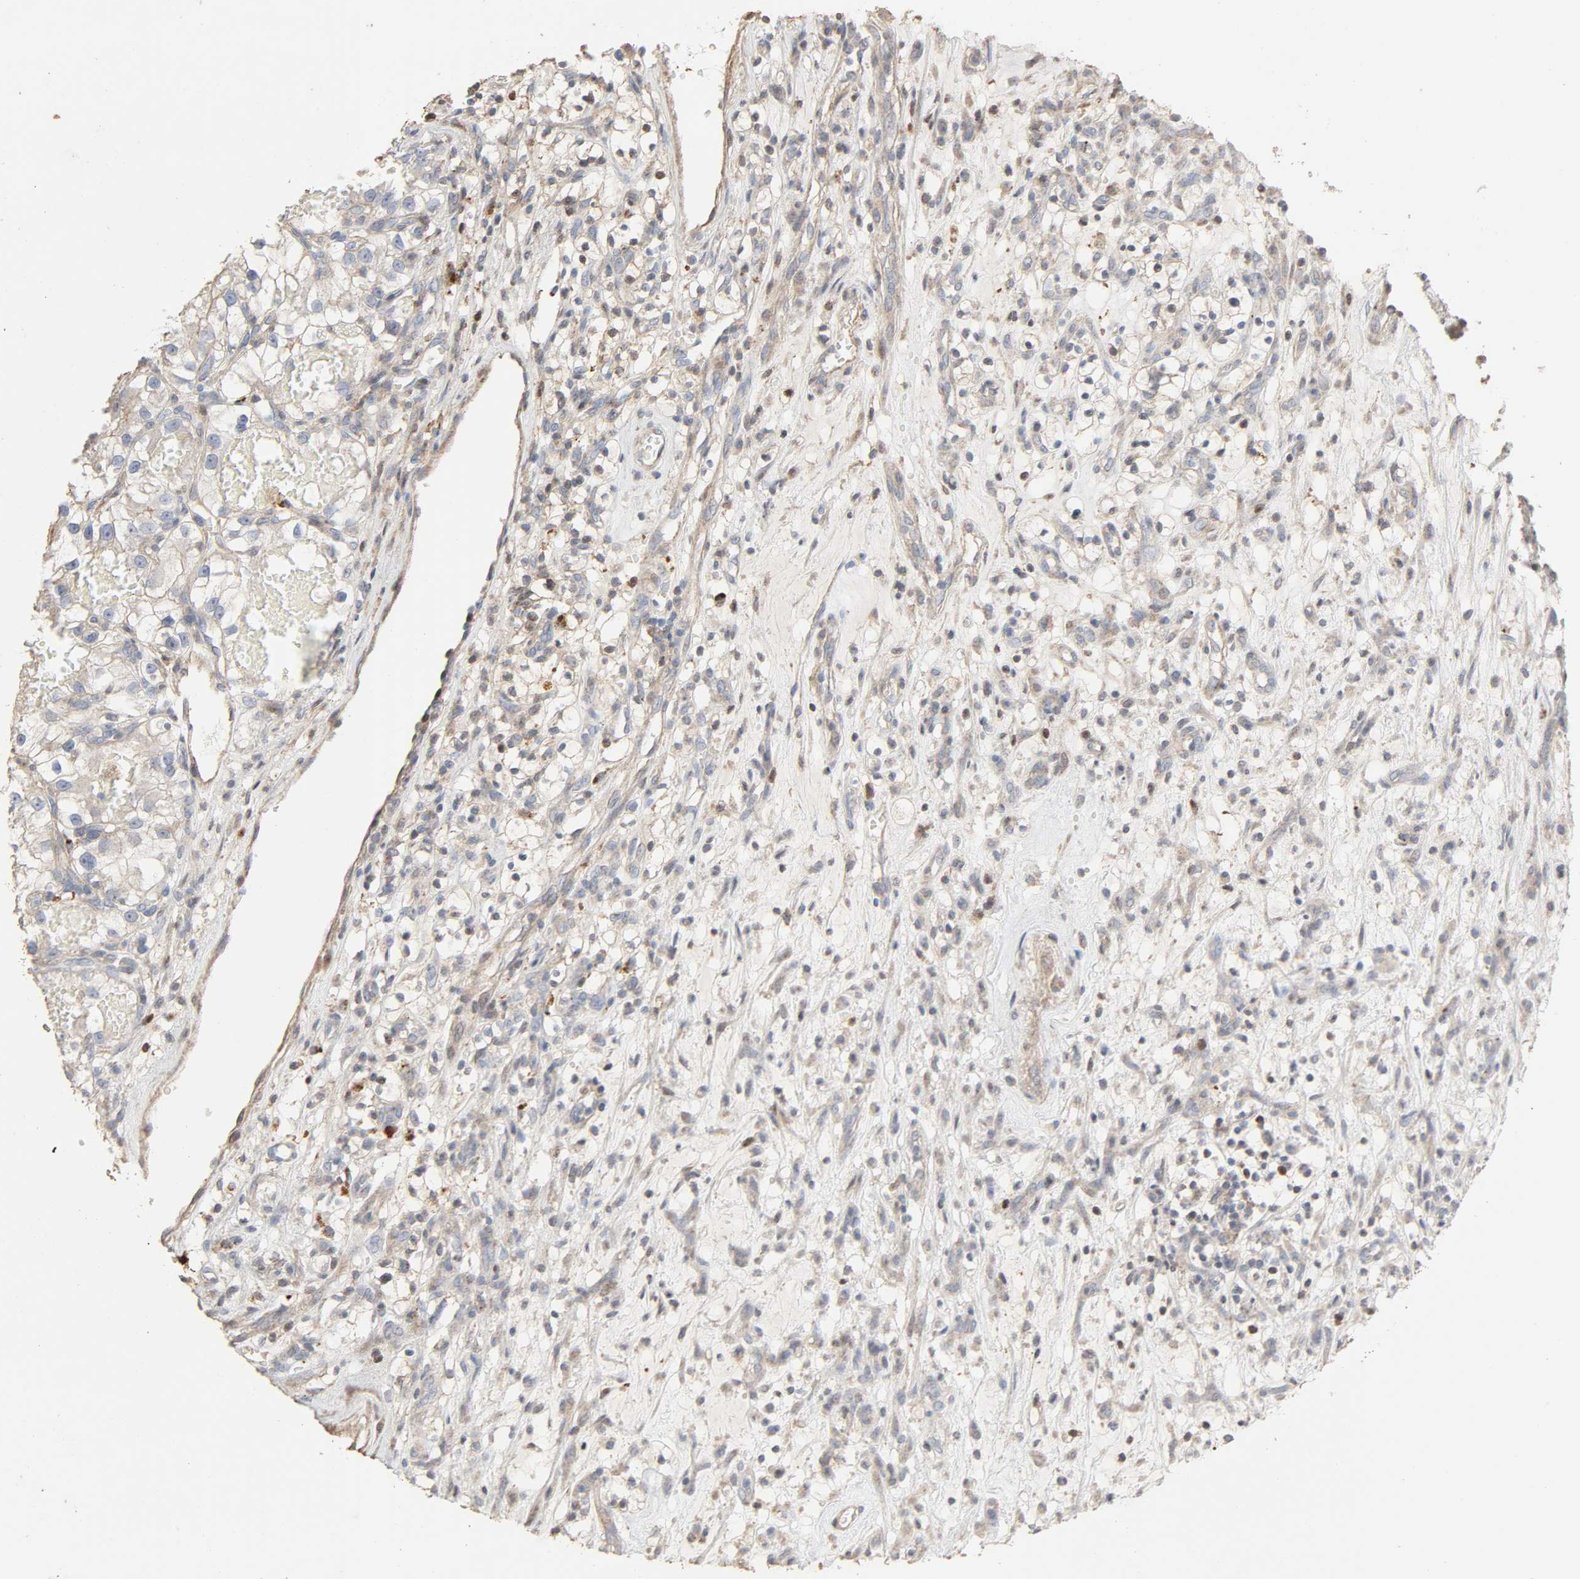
{"staining": {"intensity": "weak", "quantity": "<25%", "location": "cytoplasmic/membranous"}, "tissue": "renal cancer", "cell_type": "Tumor cells", "image_type": "cancer", "snomed": [{"axis": "morphology", "description": "Adenocarcinoma, NOS"}, {"axis": "topography", "description": "Kidney"}], "caption": "This photomicrograph is of renal adenocarcinoma stained with immunohistochemistry to label a protein in brown with the nuclei are counter-stained blue. There is no positivity in tumor cells. Nuclei are stained in blue.", "gene": "CDK6", "patient": {"sex": "female", "age": 57}}